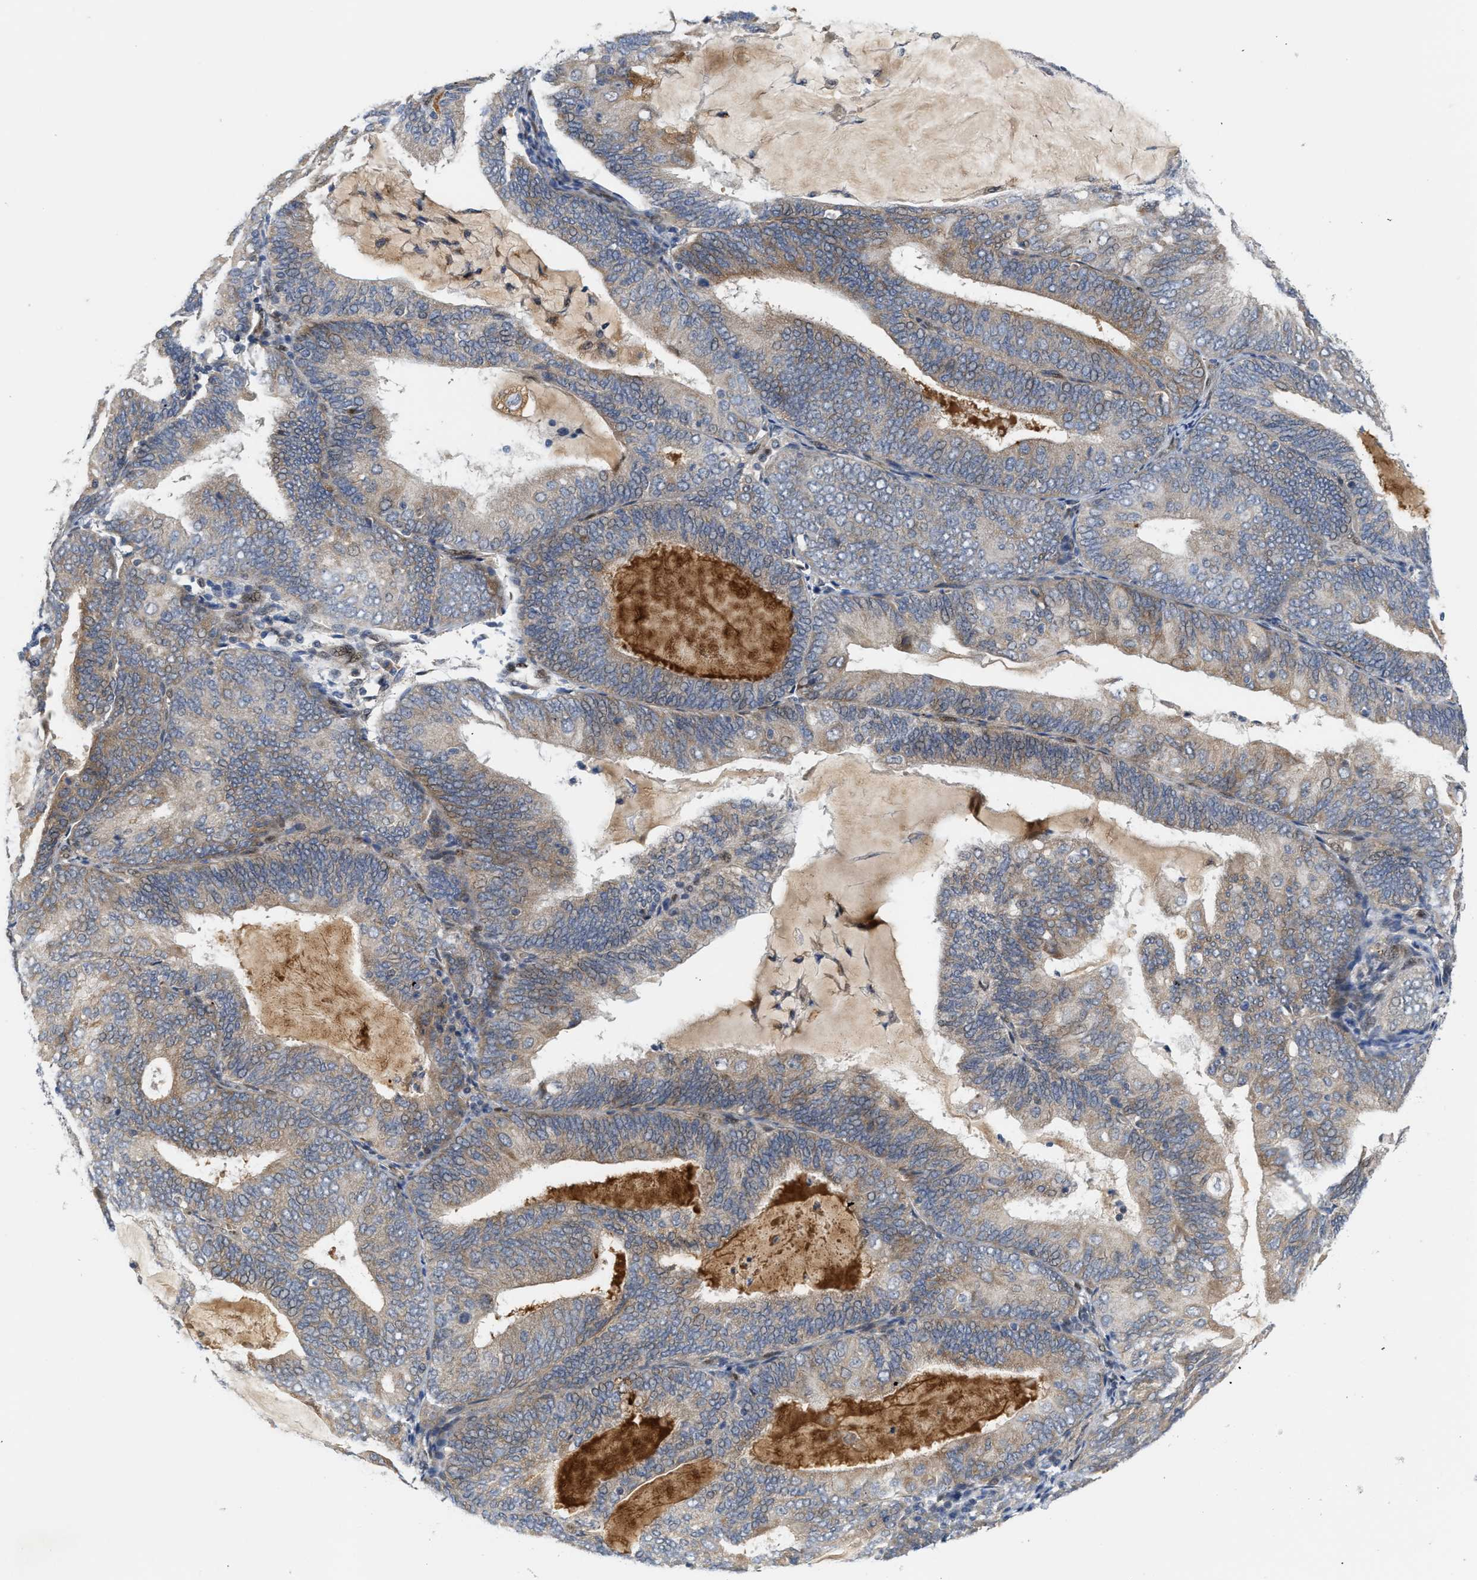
{"staining": {"intensity": "moderate", "quantity": ">75%", "location": "cytoplasmic/membranous"}, "tissue": "endometrial cancer", "cell_type": "Tumor cells", "image_type": "cancer", "snomed": [{"axis": "morphology", "description": "Adenocarcinoma, NOS"}, {"axis": "topography", "description": "Endometrium"}], "caption": "Tumor cells demonstrate medium levels of moderate cytoplasmic/membranous expression in about >75% of cells in human endometrial cancer (adenocarcinoma).", "gene": "TCF4", "patient": {"sex": "female", "age": 81}}